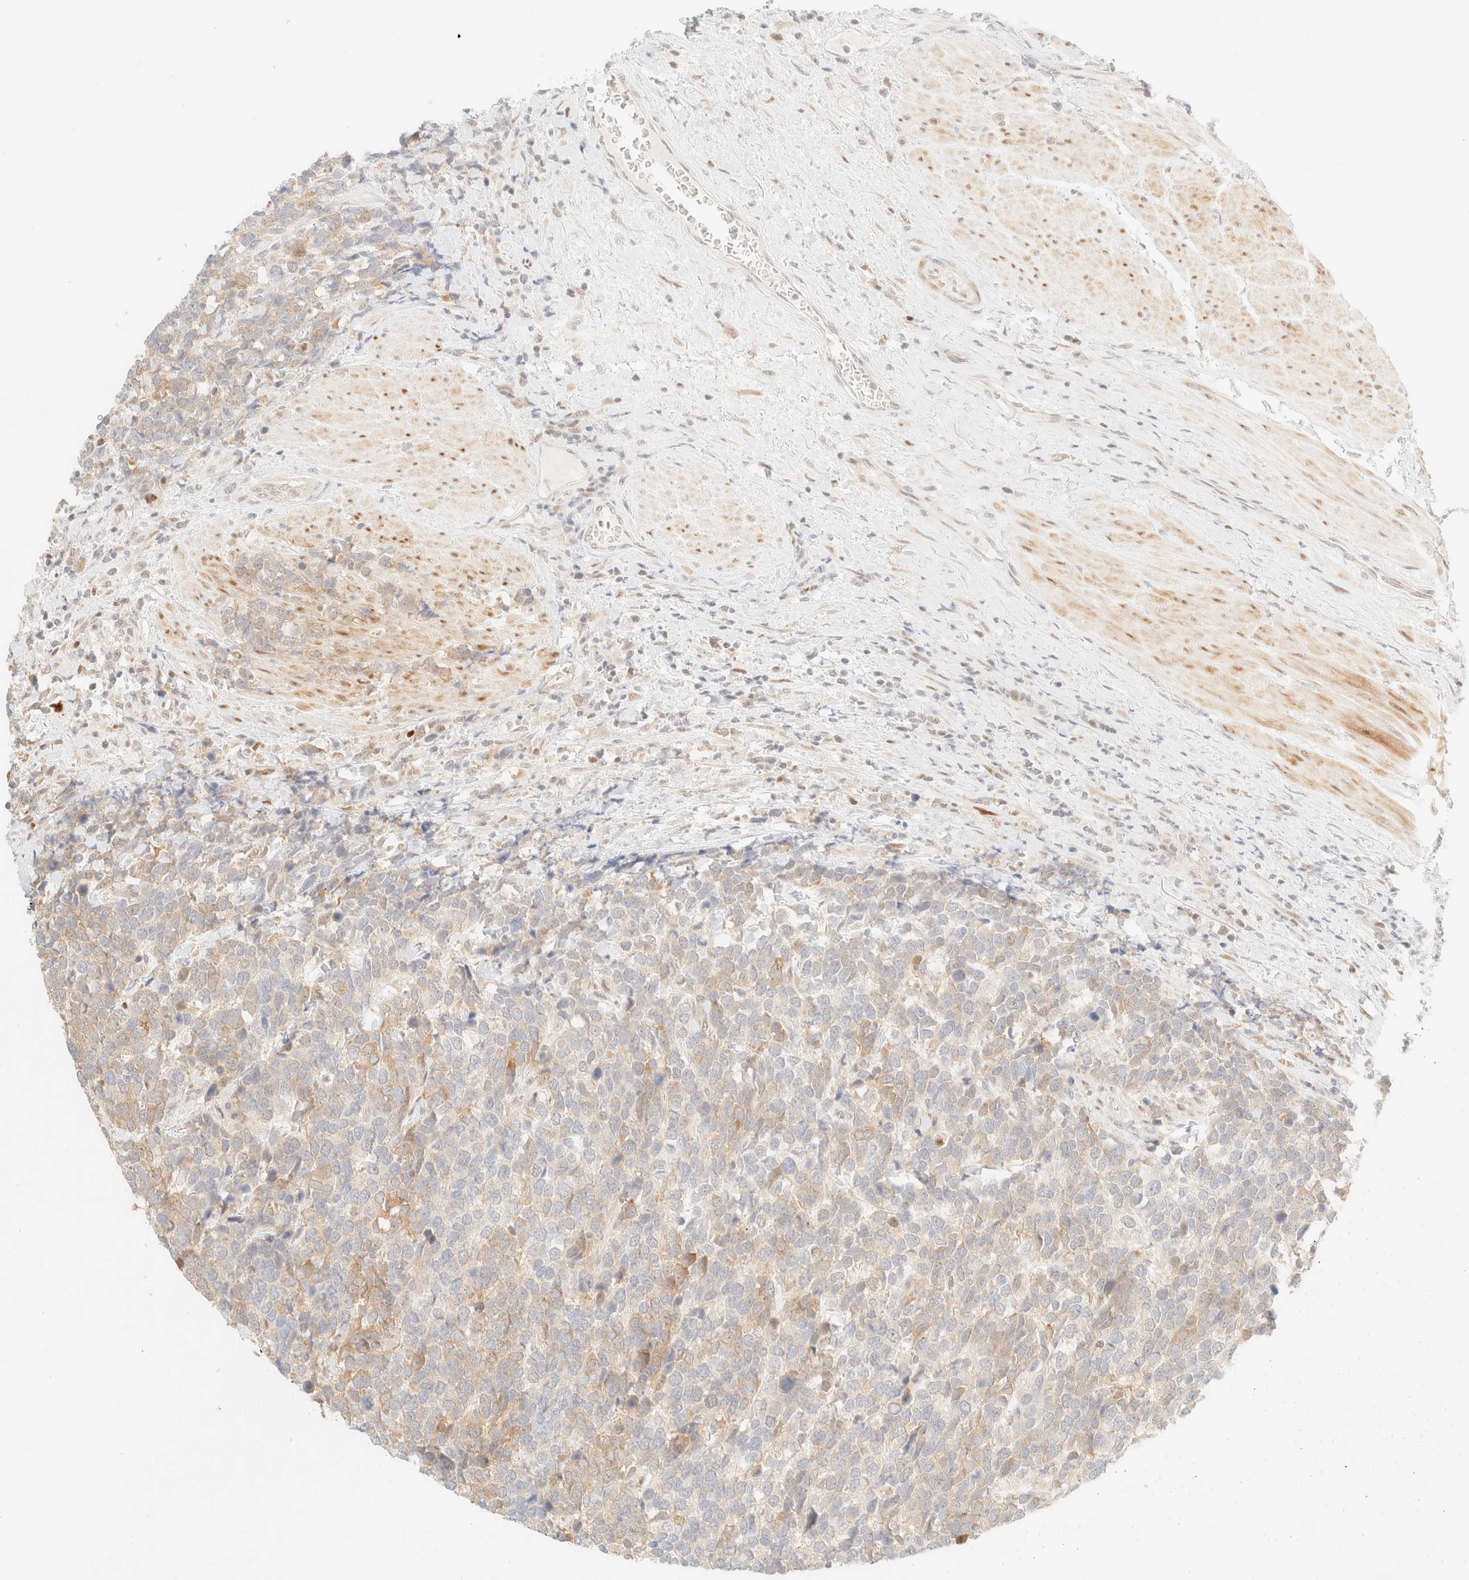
{"staining": {"intensity": "weak", "quantity": "25%-75%", "location": "cytoplasmic/membranous"}, "tissue": "urothelial cancer", "cell_type": "Tumor cells", "image_type": "cancer", "snomed": [{"axis": "morphology", "description": "Urothelial carcinoma, High grade"}, {"axis": "topography", "description": "Urinary bladder"}], "caption": "This is an image of immunohistochemistry (IHC) staining of urothelial cancer, which shows weak positivity in the cytoplasmic/membranous of tumor cells.", "gene": "TSR1", "patient": {"sex": "female", "age": 82}}